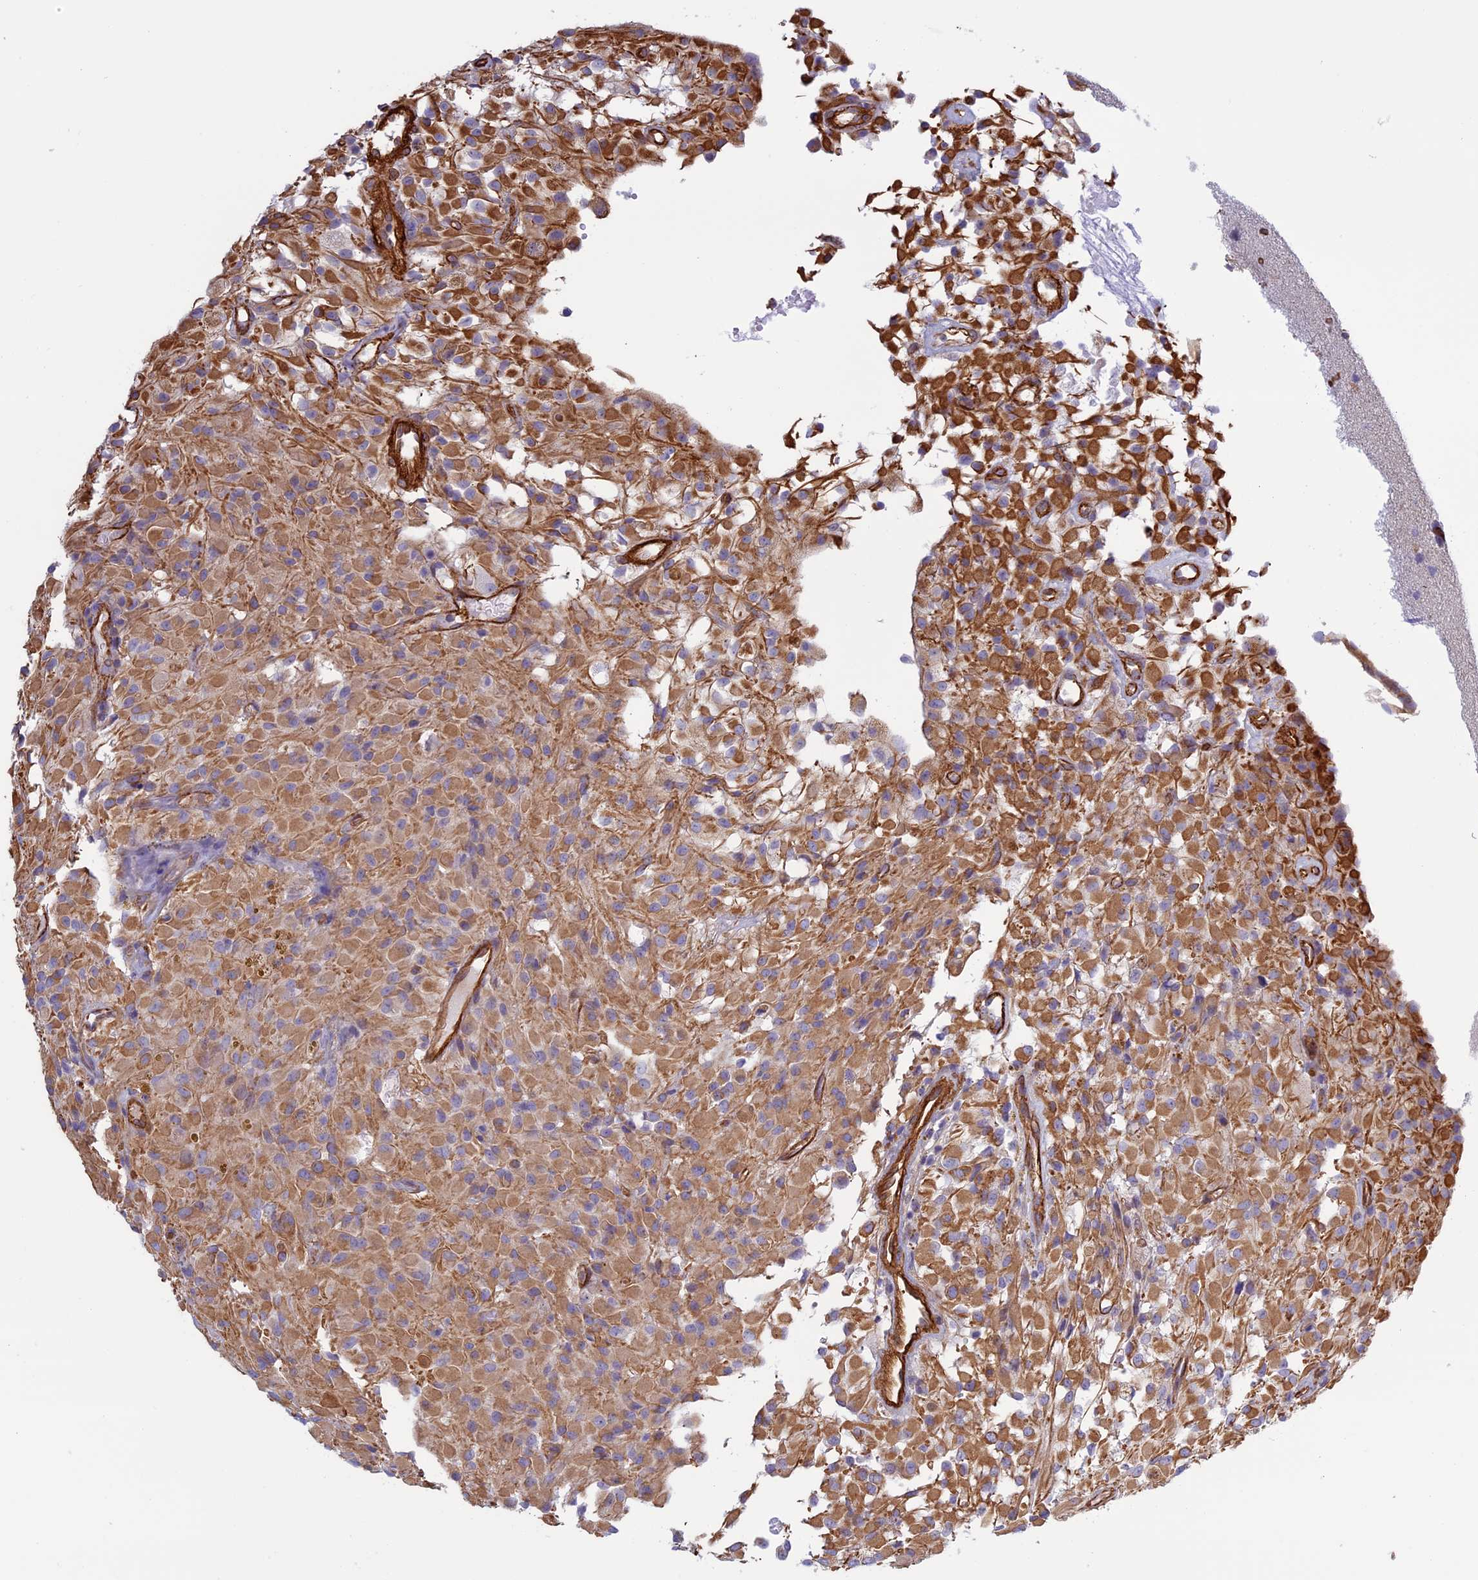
{"staining": {"intensity": "moderate", "quantity": "<25%", "location": "cytoplasmic/membranous"}, "tissue": "glioma", "cell_type": "Tumor cells", "image_type": "cancer", "snomed": [{"axis": "morphology", "description": "Glioma, malignant, High grade"}, {"axis": "topography", "description": "Brain"}], "caption": "A low amount of moderate cytoplasmic/membranous expression is identified in about <25% of tumor cells in high-grade glioma (malignant) tissue. (Stains: DAB (3,3'-diaminobenzidine) in brown, nuclei in blue, Microscopy: brightfield microscopy at high magnification).", "gene": "ANGPTL2", "patient": {"sex": "female", "age": 59}}